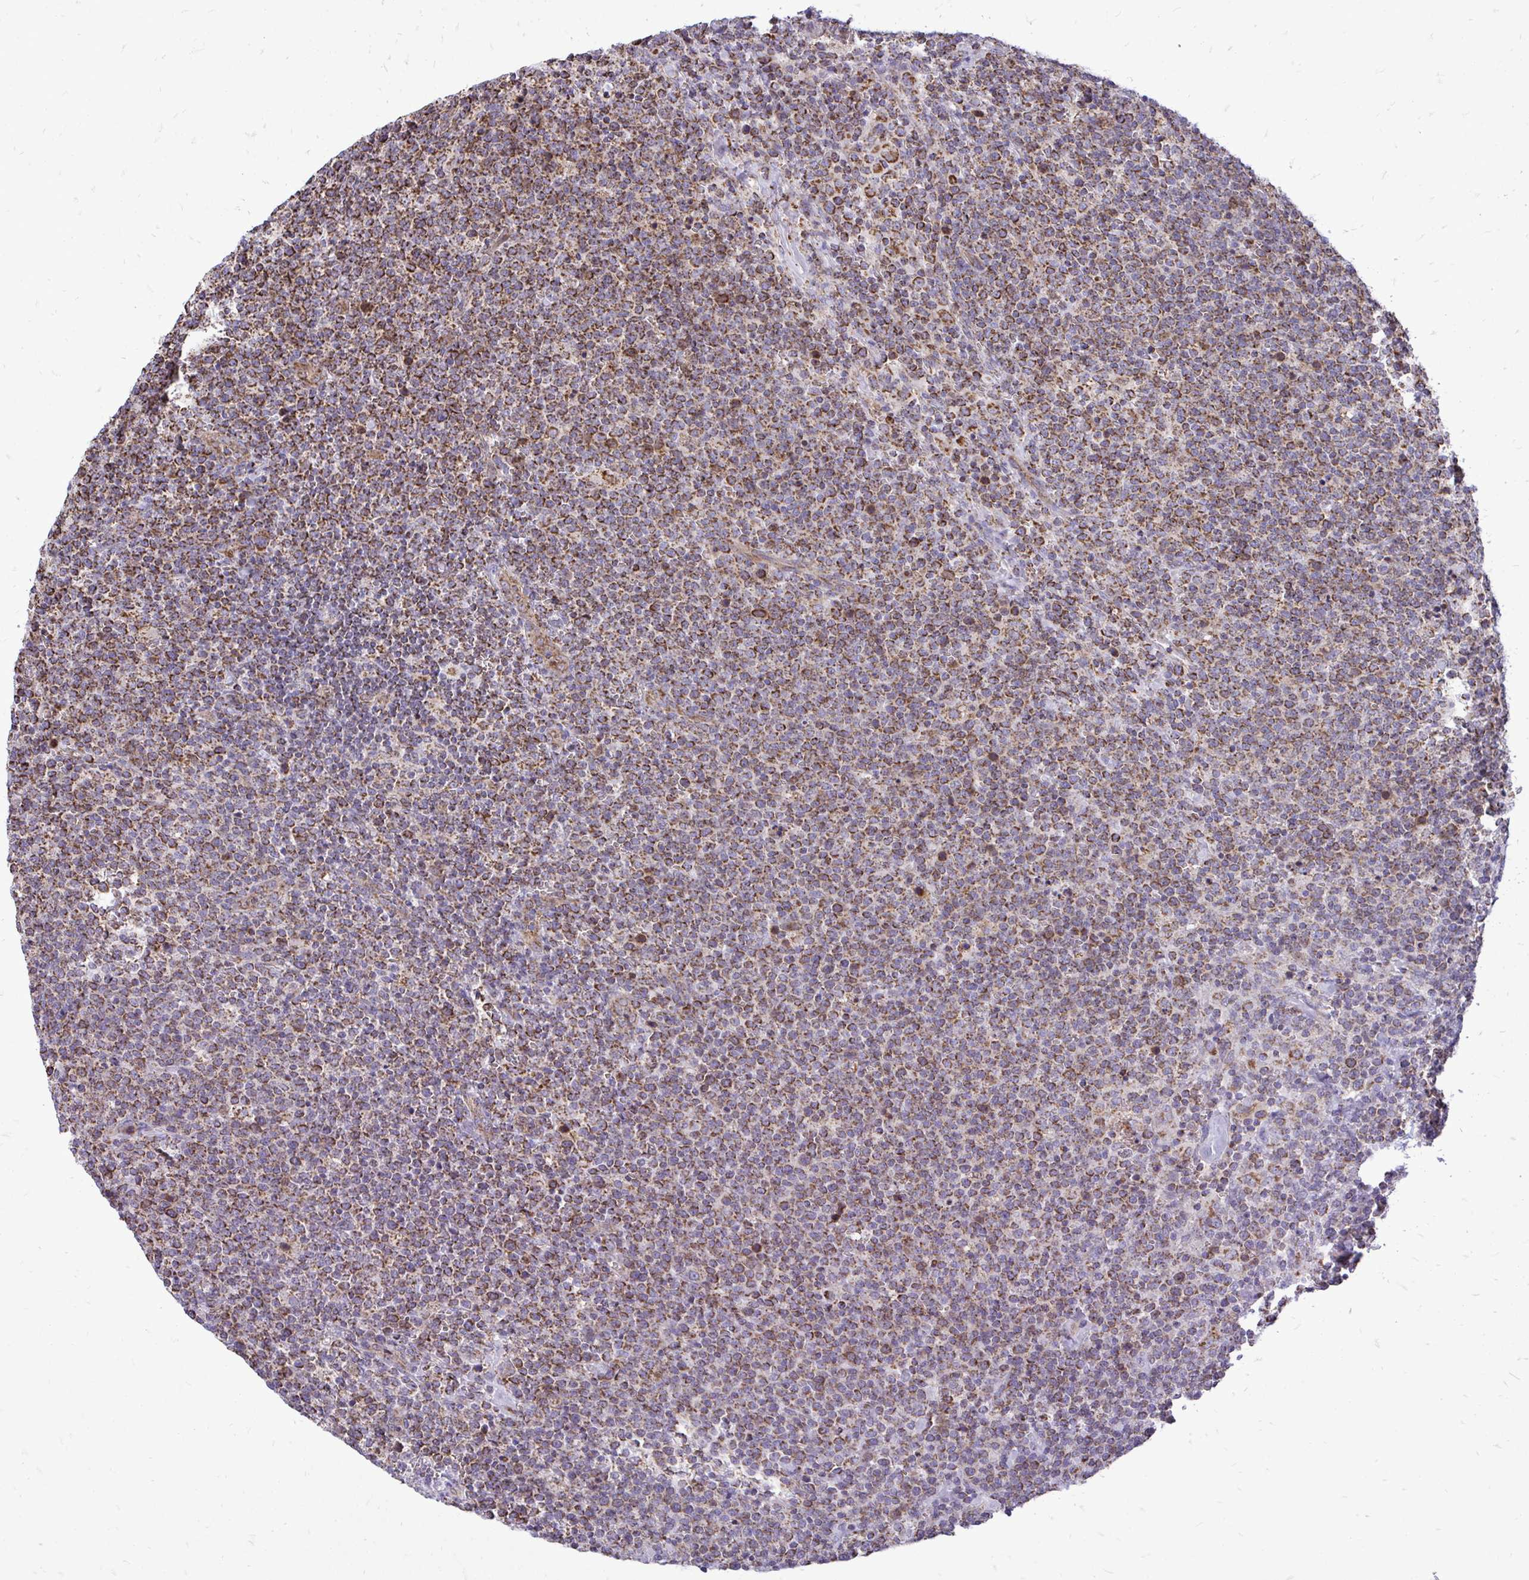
{"staining": {"intensity": "moderate", "quantity": ">75%", "location": "cytoplasmic/membranous"}, "tissue": "lymphoma", "cell_type": "Tumor cells", "image_type": "cancer", "snomed": [{"axis": "morphology", "description": "Malignant lymphoma, non-Hodgkin's type, High grade"}, {"axis": "topography", "description": "Lymph node"}], "caption": "Immunohistochemistry (IHC) photomicrograph of neoplastic tissue: high-grade malignant lymphoma, non-Hodgkin's type stained using immunohistochemistry (IHC) exhibits medium levels of moderate protein expression localized specifically in the cytoplasmic/membranous of tumor cells, appearing as a cytoplasmic/membranous brown color.", "gene": "UBE2C", "patient": {"sex": "male", "age": 61}}